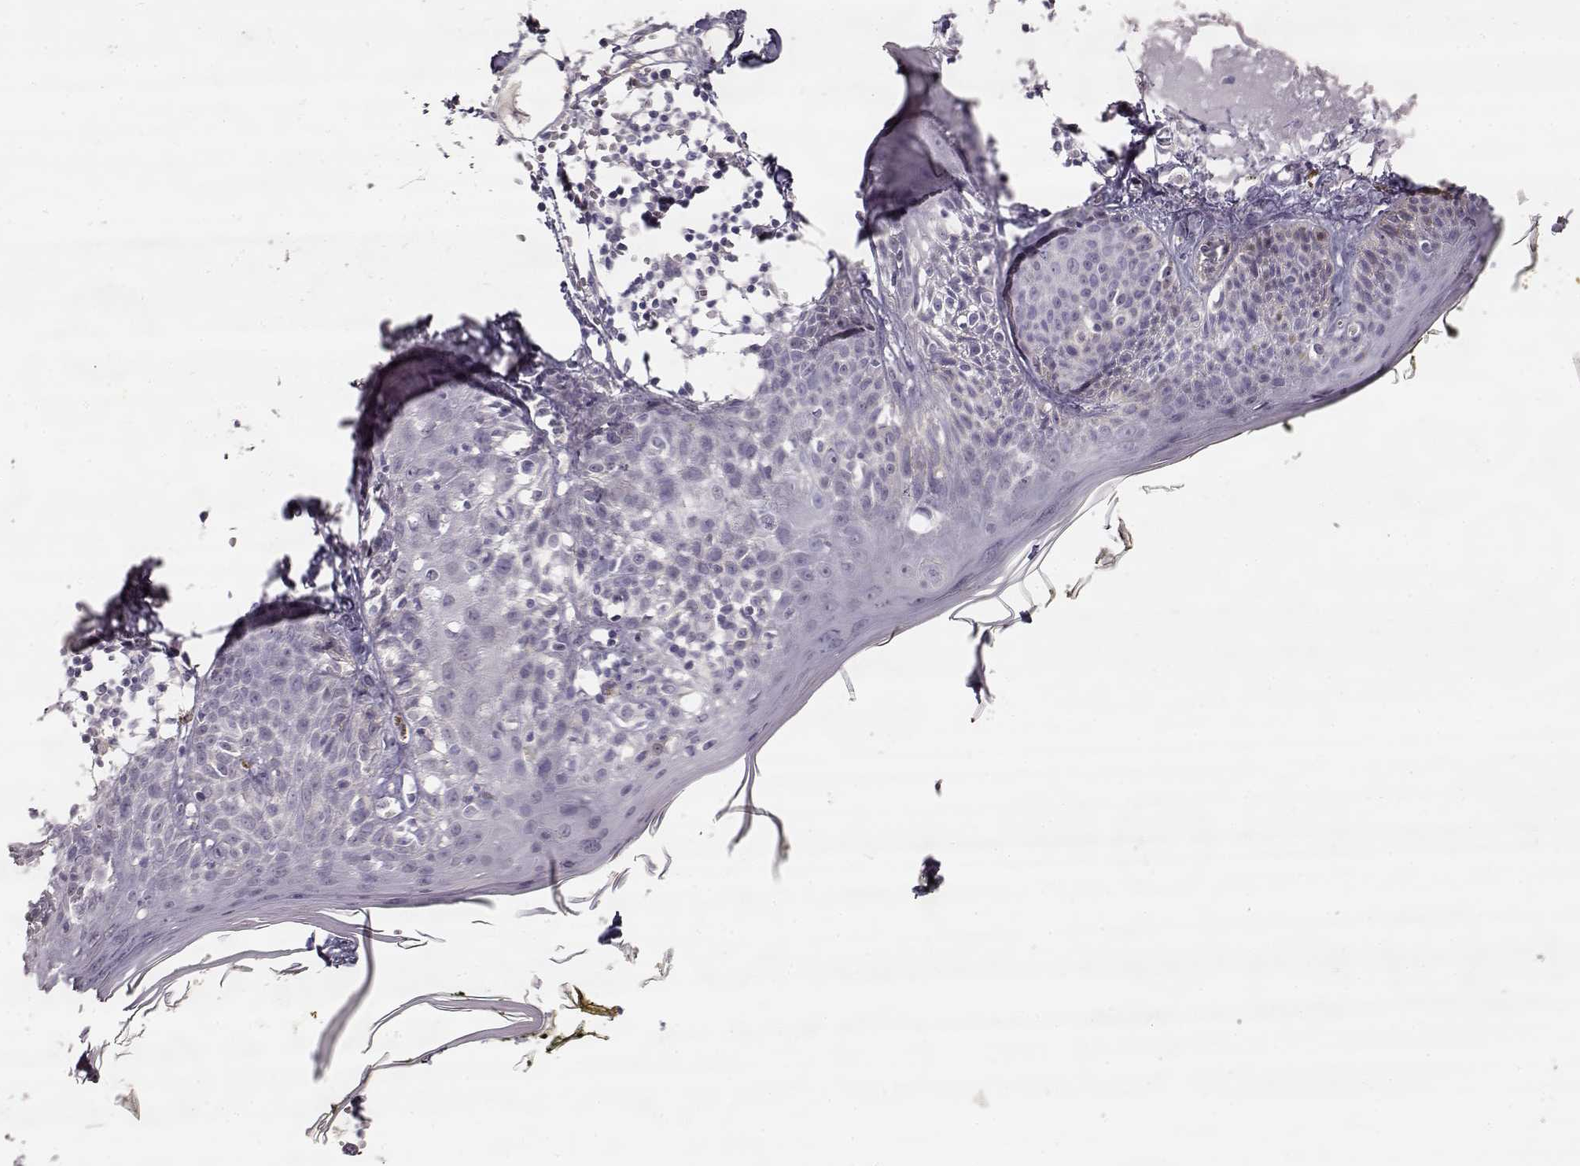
{"staining": {"intensity": "negative", "quantity": "none", "location": "none"}, "tissue": "skin", "cell_type": "Fibroblasts", "image_type": "normal", "snomed": [{"axis": "morphology", "description": "Normal tissue, NOS"}, {"axis": "topography", "description": "Skin"}], "caption": "A high-resolution photomicrograph shows IHC staining of benign skin, which shows no significant expression in fibroblasts. The staining was performed using DAB (3,3'-diaminobenzidine) to visualize the protein expression in brown, while the nuclei were stained in blue with hematoxylin (Magnification: 20x).", "gene": "TPH2", "patient": {"sex": "male", "age": 76}}